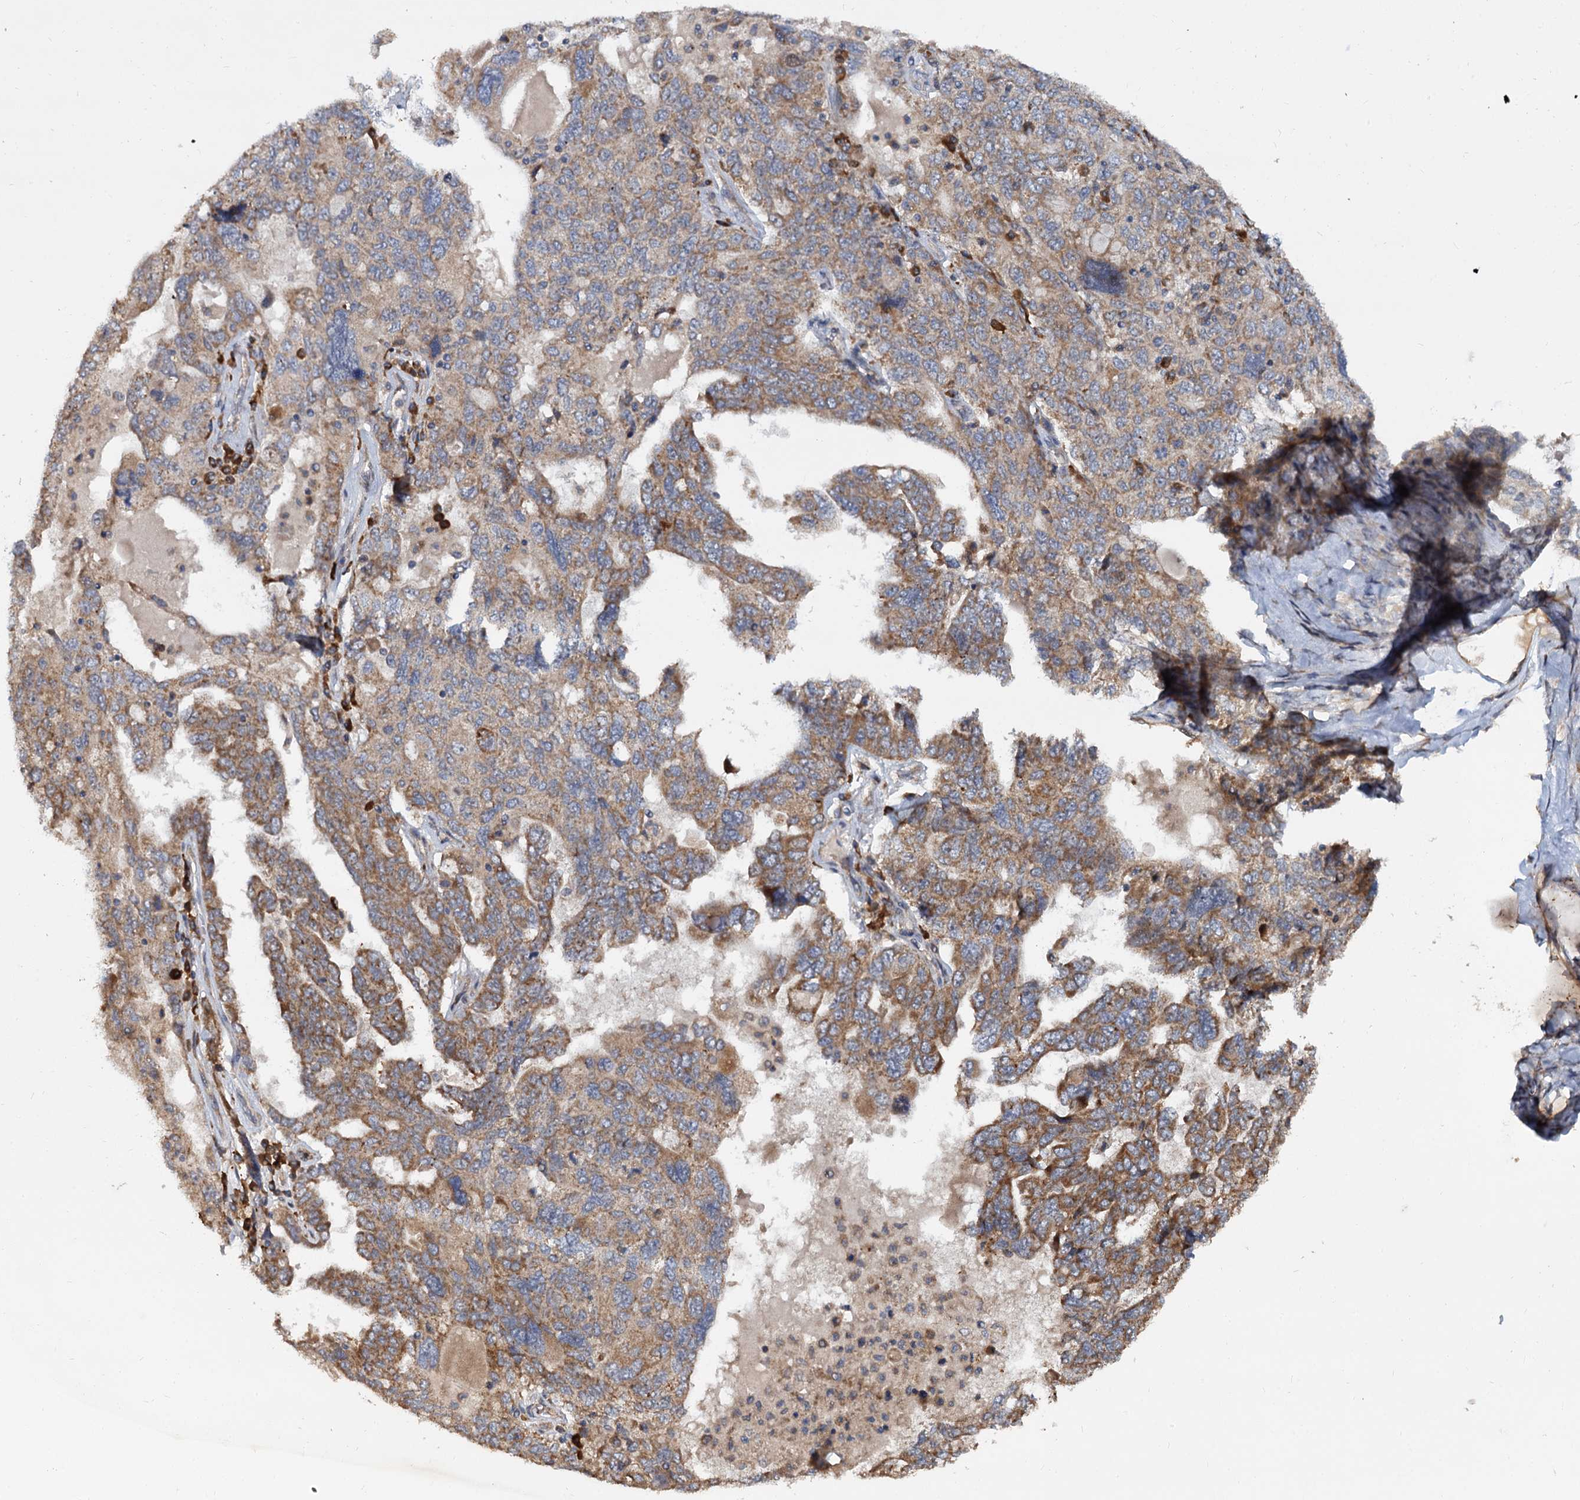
{"staining": {"intensity": "moderate", "quantity": ">75%", "location": "cytoplasmic/membranous"}, "tissue": "ovarian cancer", "cell_type": "Tumor cells", "image_type": "cancer", "snomed": [{"axis": "morphology", "description": "Carcinoma, endometroid"}, {"axis": "topography", "description": "Ovary"}], "caption": "This is a micrograph of immunohistochemistry staining of ovarian cancer (endometroid carcinoma), which shows moderate staining in the cytoplasmic/membranous of tumor cells.", "gene": "WWC3", "patient": {"sex": "female", "age": 62}}